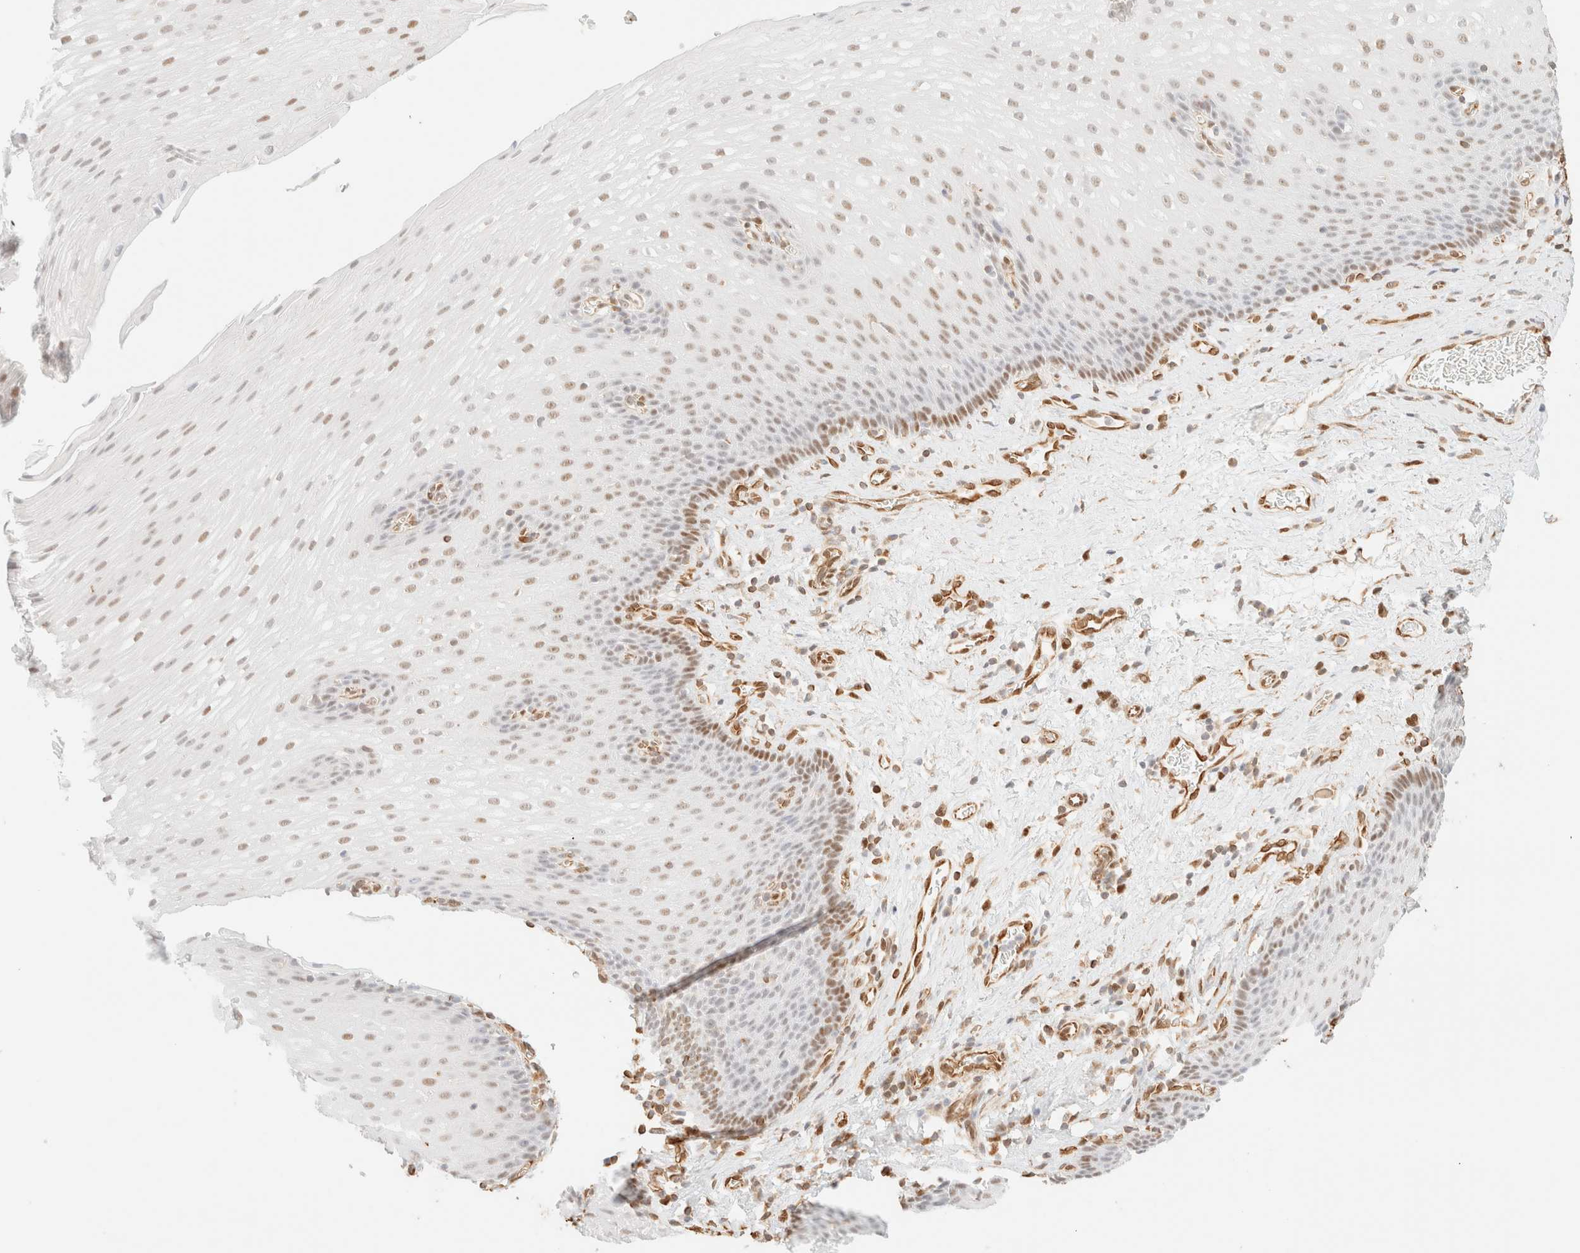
{"staining": {"intensity": "weak", "quantity": "<25%", "location": "nuclear"}, "tissue": "esophagus", "cell_type": "Squamous epithelial cells", "image_type": "normal", "snomed": [{"axis": "morphology", "description": "Normal tissue, NOS"}, {"axis": "topography", "description": "Esophagus"}], "caption": "Squamous epithelial cells show no significant positivity in benign esophagus. (Brightfield microscopy of DAB (3,3'-diaminobenzidine) immunohistochemistry at high magnification).", "gene": "ZSCAN18", "patient": {"sex": "male", "age": 48}}